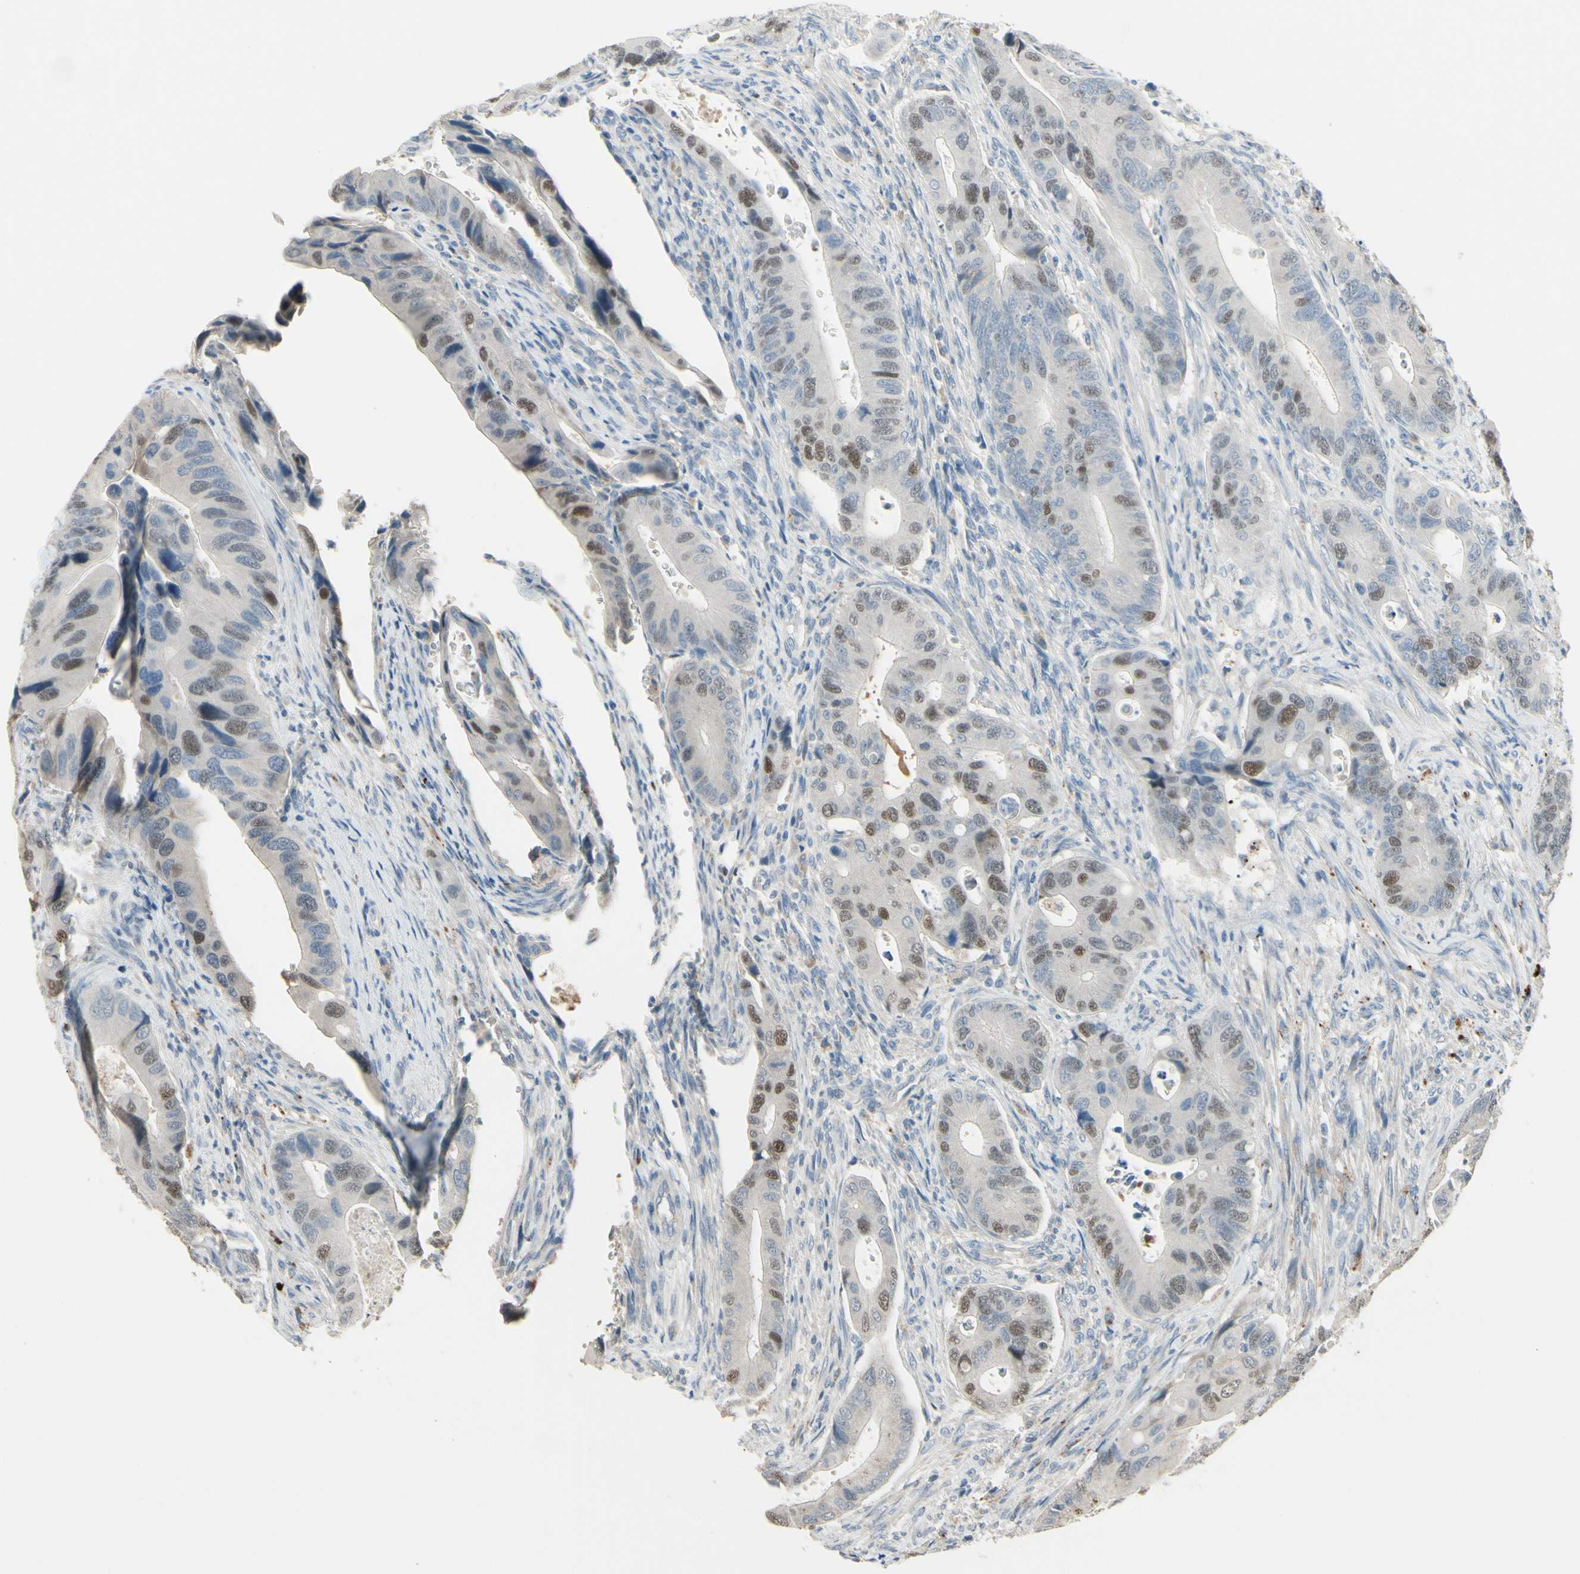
{"staining": {"intensity": "moderate", "quantity": "25%-75%", "location": "nuclear"}, "tissue": "colorectal cancer", "cell_type": "Tumor cells", "image_type": "cancer", "snomed": [{"axis": "morphology", "description": "Adenocarcinoma, NOS"}, {"axis": "topography", "description": "Rectum"}], "caption": "A histopathology image of human colorectal cancer stained for a protein shows moderate nuclear brown staining in tumor cells.", "gene": "ZKSCAN4", "patient": {"sex": "female", "age": 57}}